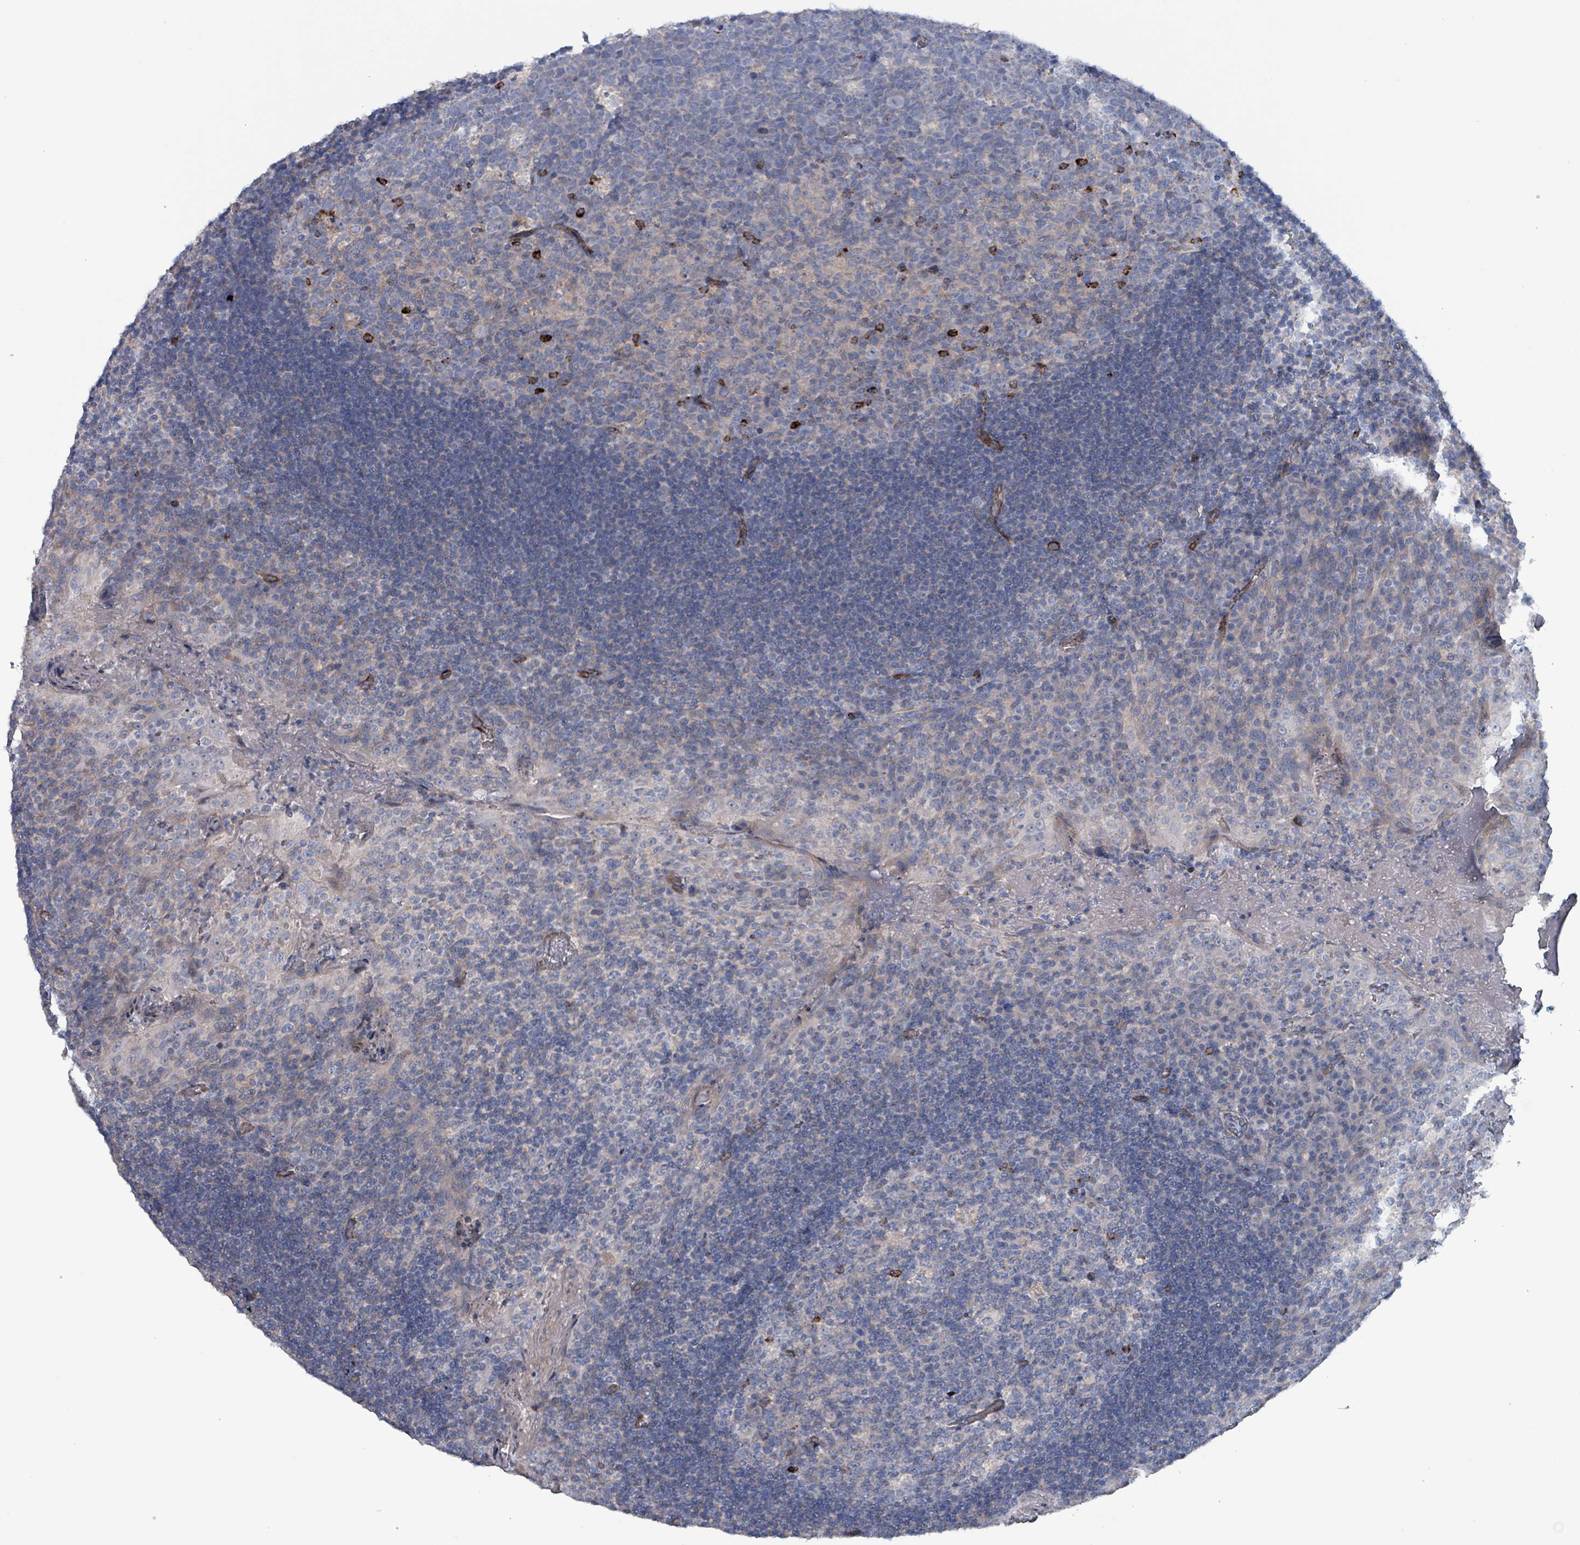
{"staining": {"intensity": "negative", "quantity": "none", "location": "none"}, "tissue": "tonsil", "cell_type": "Germinal center cells", "image_type": "normal", "snomed": [{"axis": "morphology", "description": "Normal tissue, NOS"}, {"axis": "topography", "description": "Tonsil"}], "caption": "High power microscopy photomicrograph of an immunohistochemistry (IHC) histopathology image of benign tonsil, revealing no significant positivity in germinal center cells. (DAB (3,3'-diaminobenzidine) IHC, high magnification).", "gene": "TAAR5", "patient": {"sex": "male", "age": 17}}